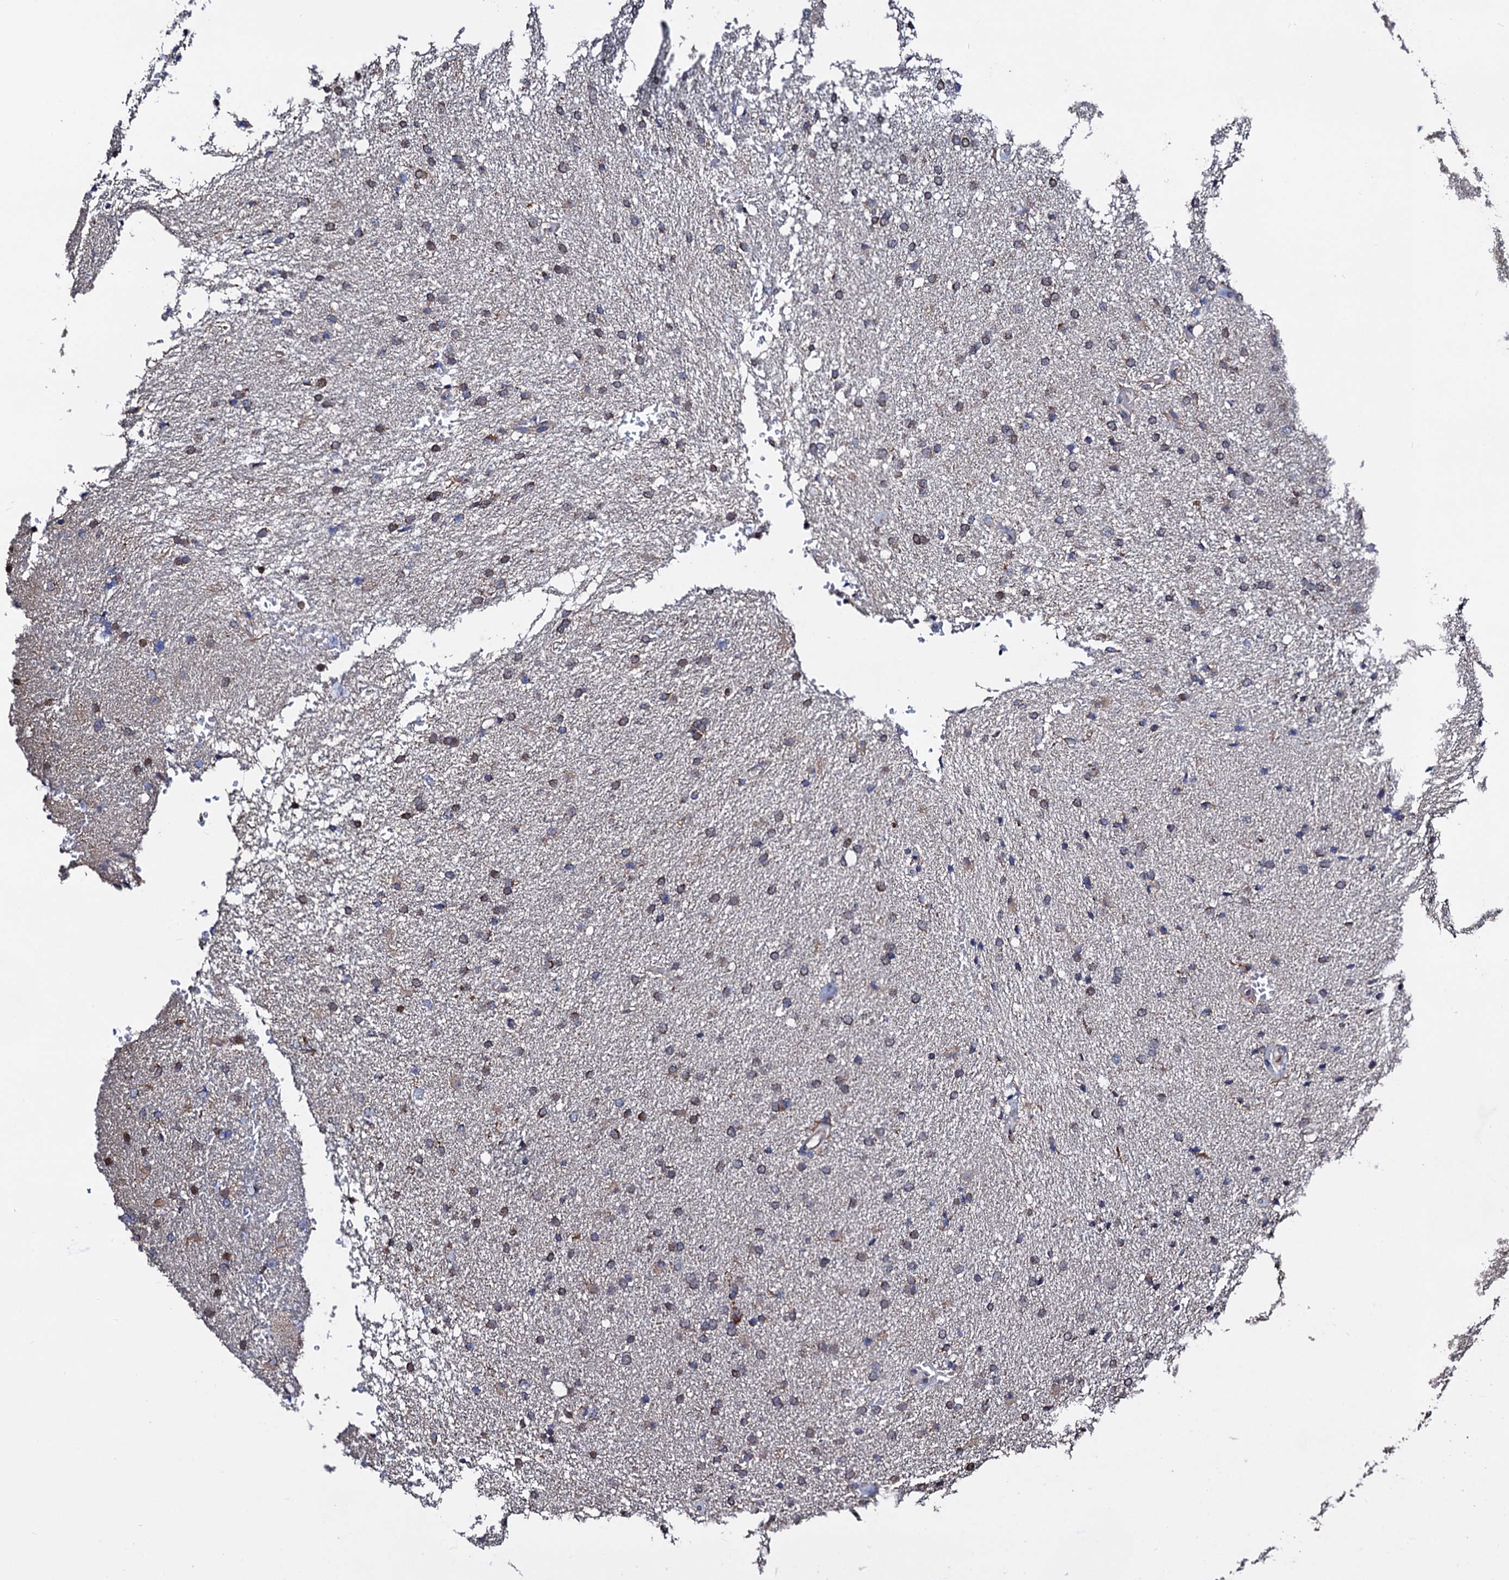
{"staining": {"intensity": "weak", "quantity": "25%-75%", "location": "cytoplasmic/membranous"}, "tissue": "glioma", "cell_type": "Tumor cells", "image_type": "cancer", "snomed": [{"axis": "morphology", "description": "Glioma, malignant, High grade"}, {"axis": "topography", "description": "Brain"}], "caption": "IHC image of human malignant glioma (high-grade) stained for a protein (brown), which demonstrates low levels of weak cytoplasmic/membranous expression in about 25%-75% of tumor cells.", "gene": "PTCD3", "patient": {"sex": "male", "age": 72}}